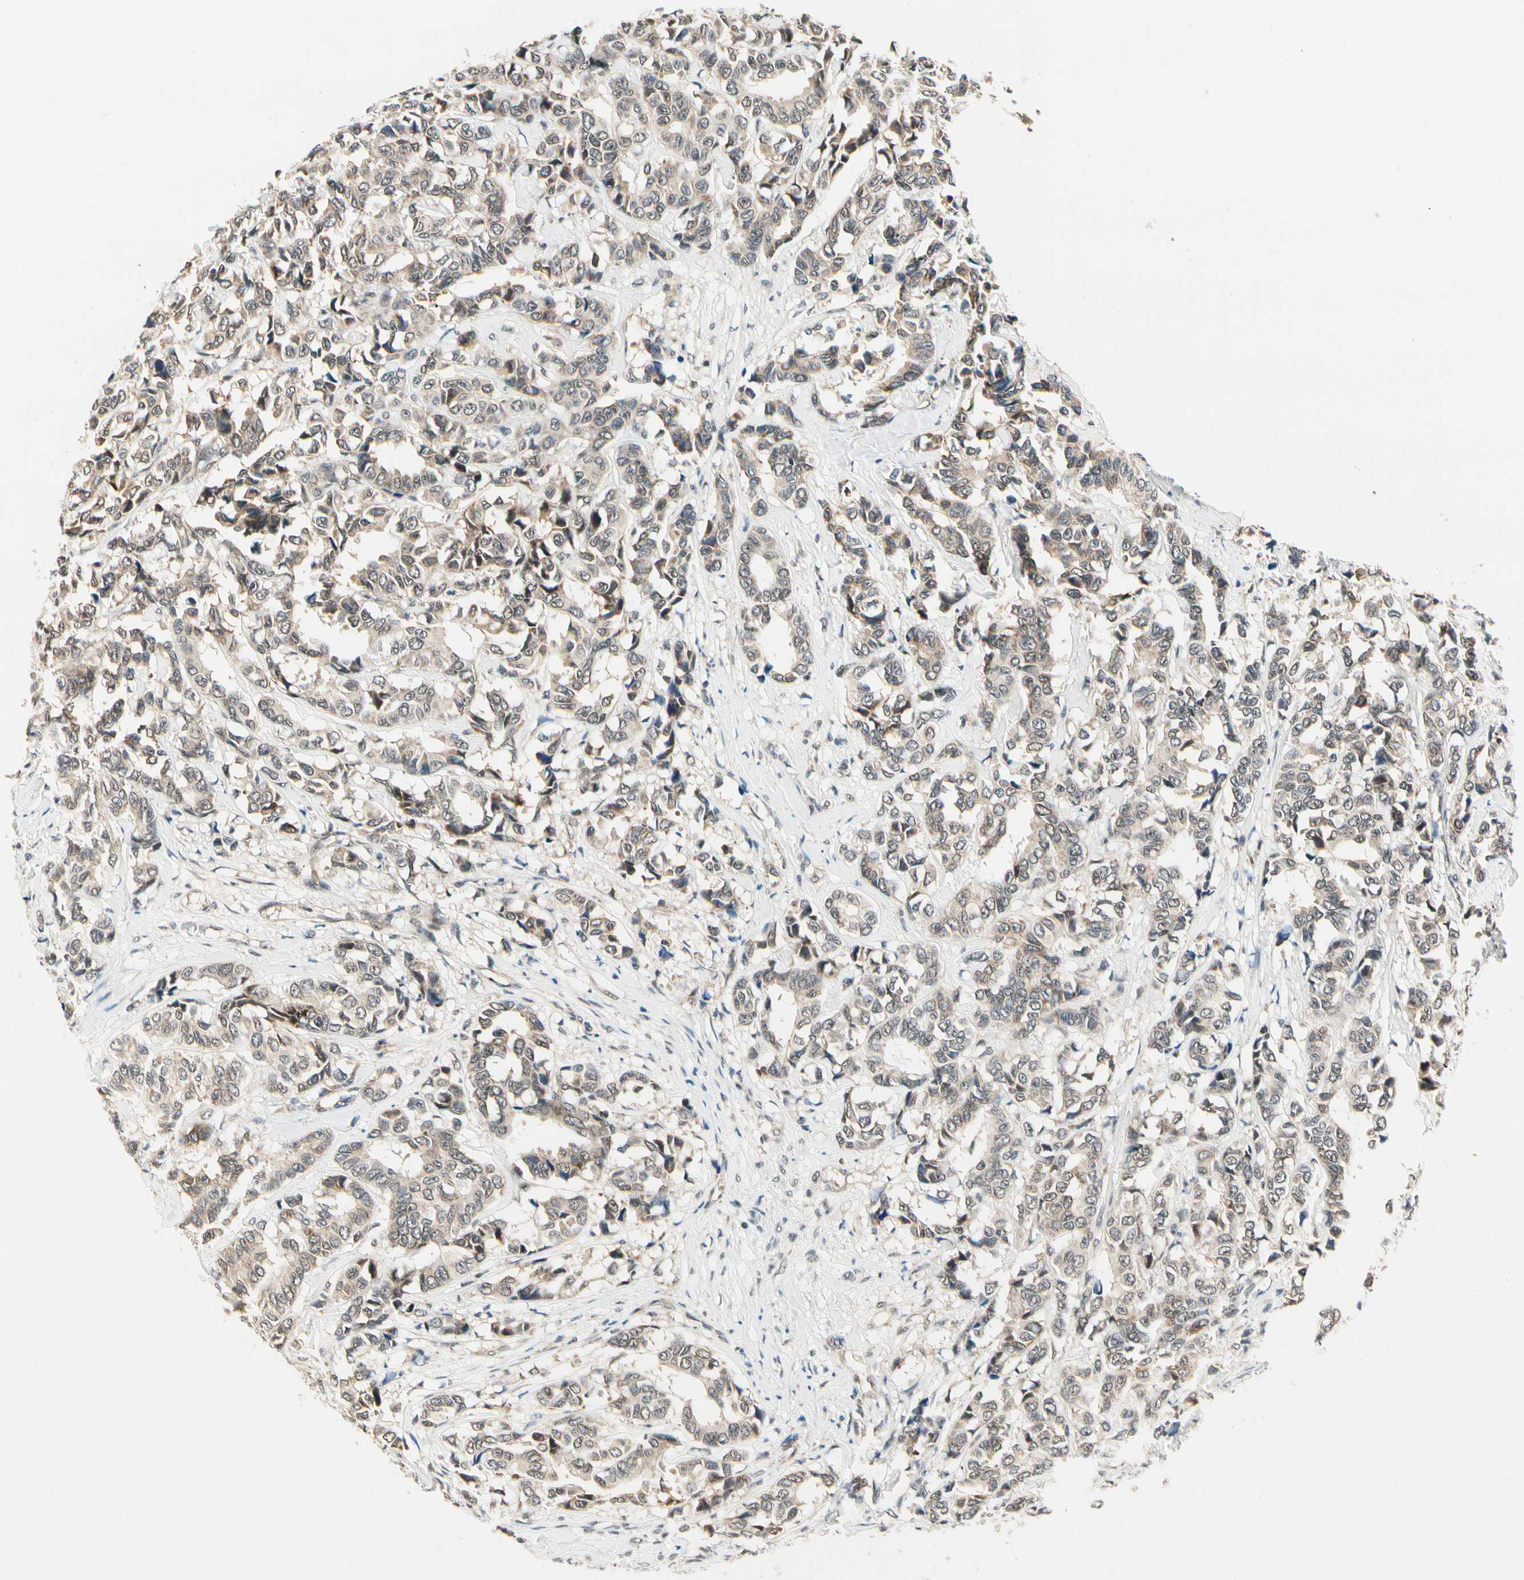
{"staining": {"intensity": "moderate", "quantity": "25%-75%", "location": "cytoplasmic/membranous"}, "tissue": "breast cancer", "cell_type": "Tumor cells", "image_type": "cancer", "snomed": [{"axis": "morphology", "description": "Duct carcinoma"}, {"axis": "topography", "description": "Breast"}], "caption": "Human infiltrating ductal carcinoma (breast) stained with a protein marker demonstrates moderate staining in tumor cells.", "gene": "PDK2", "patient": {"sex": "female", "age": 87}}